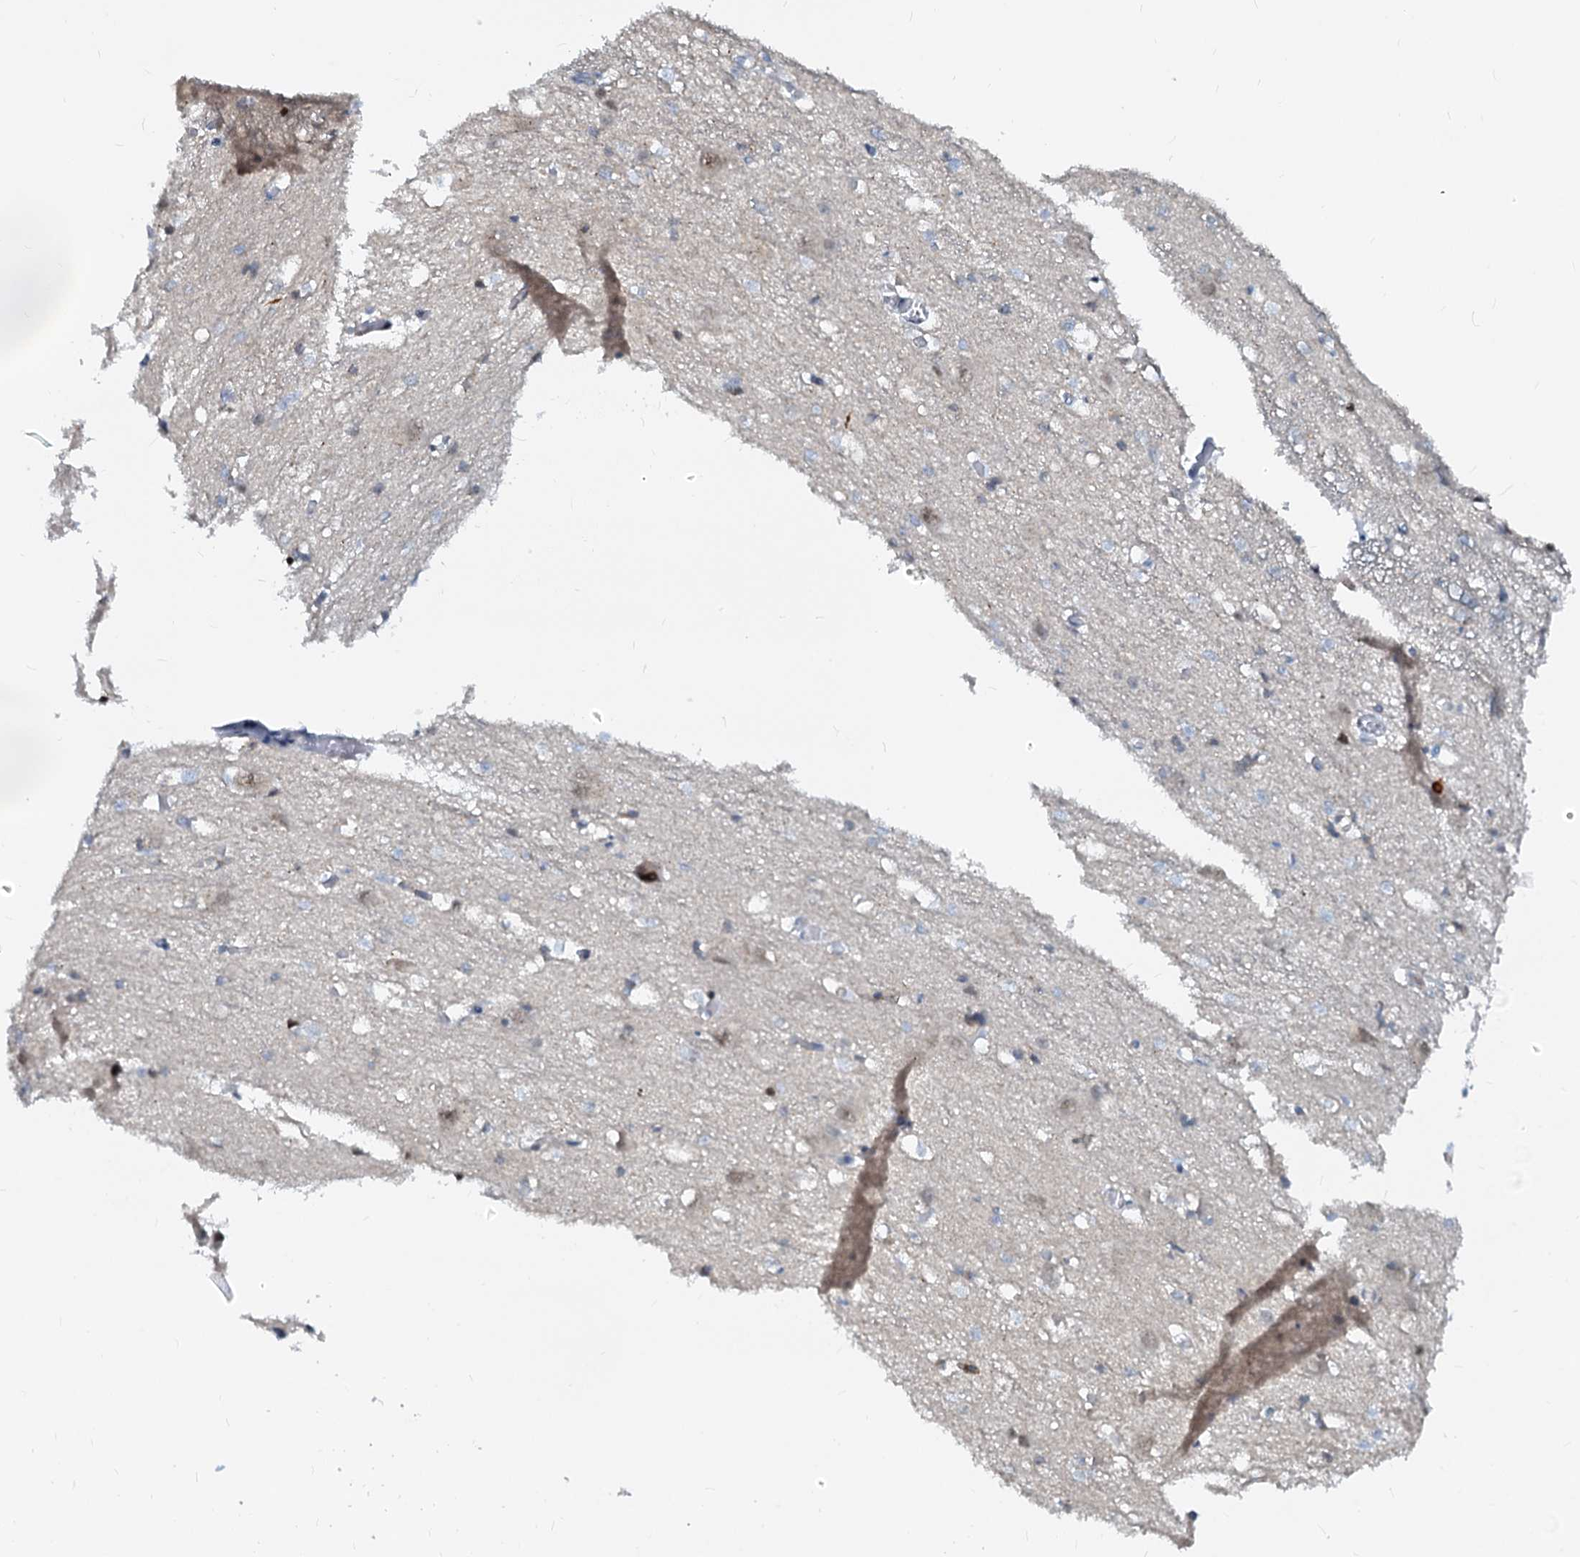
{"staining": {"intensity": "moderate", "quantity": "<25%", "location": "nuclear"}, "tissue": "caudate", "cell_type": "Glial cells", "image_type": "normal", "snomed": [{"axis": "morphology", "description": "Normal tissue, NOS"}, {"axis": "topography", "description": "Lateral ventricle wall"}], "caption": "About <25% of glial cells in unremarkable human caudate display moderate nuclear protein positivity as visualized by brown immunohistochemical staining.", "gene": "PTGES3", "patient": {"sex": "male", "age": 37}}